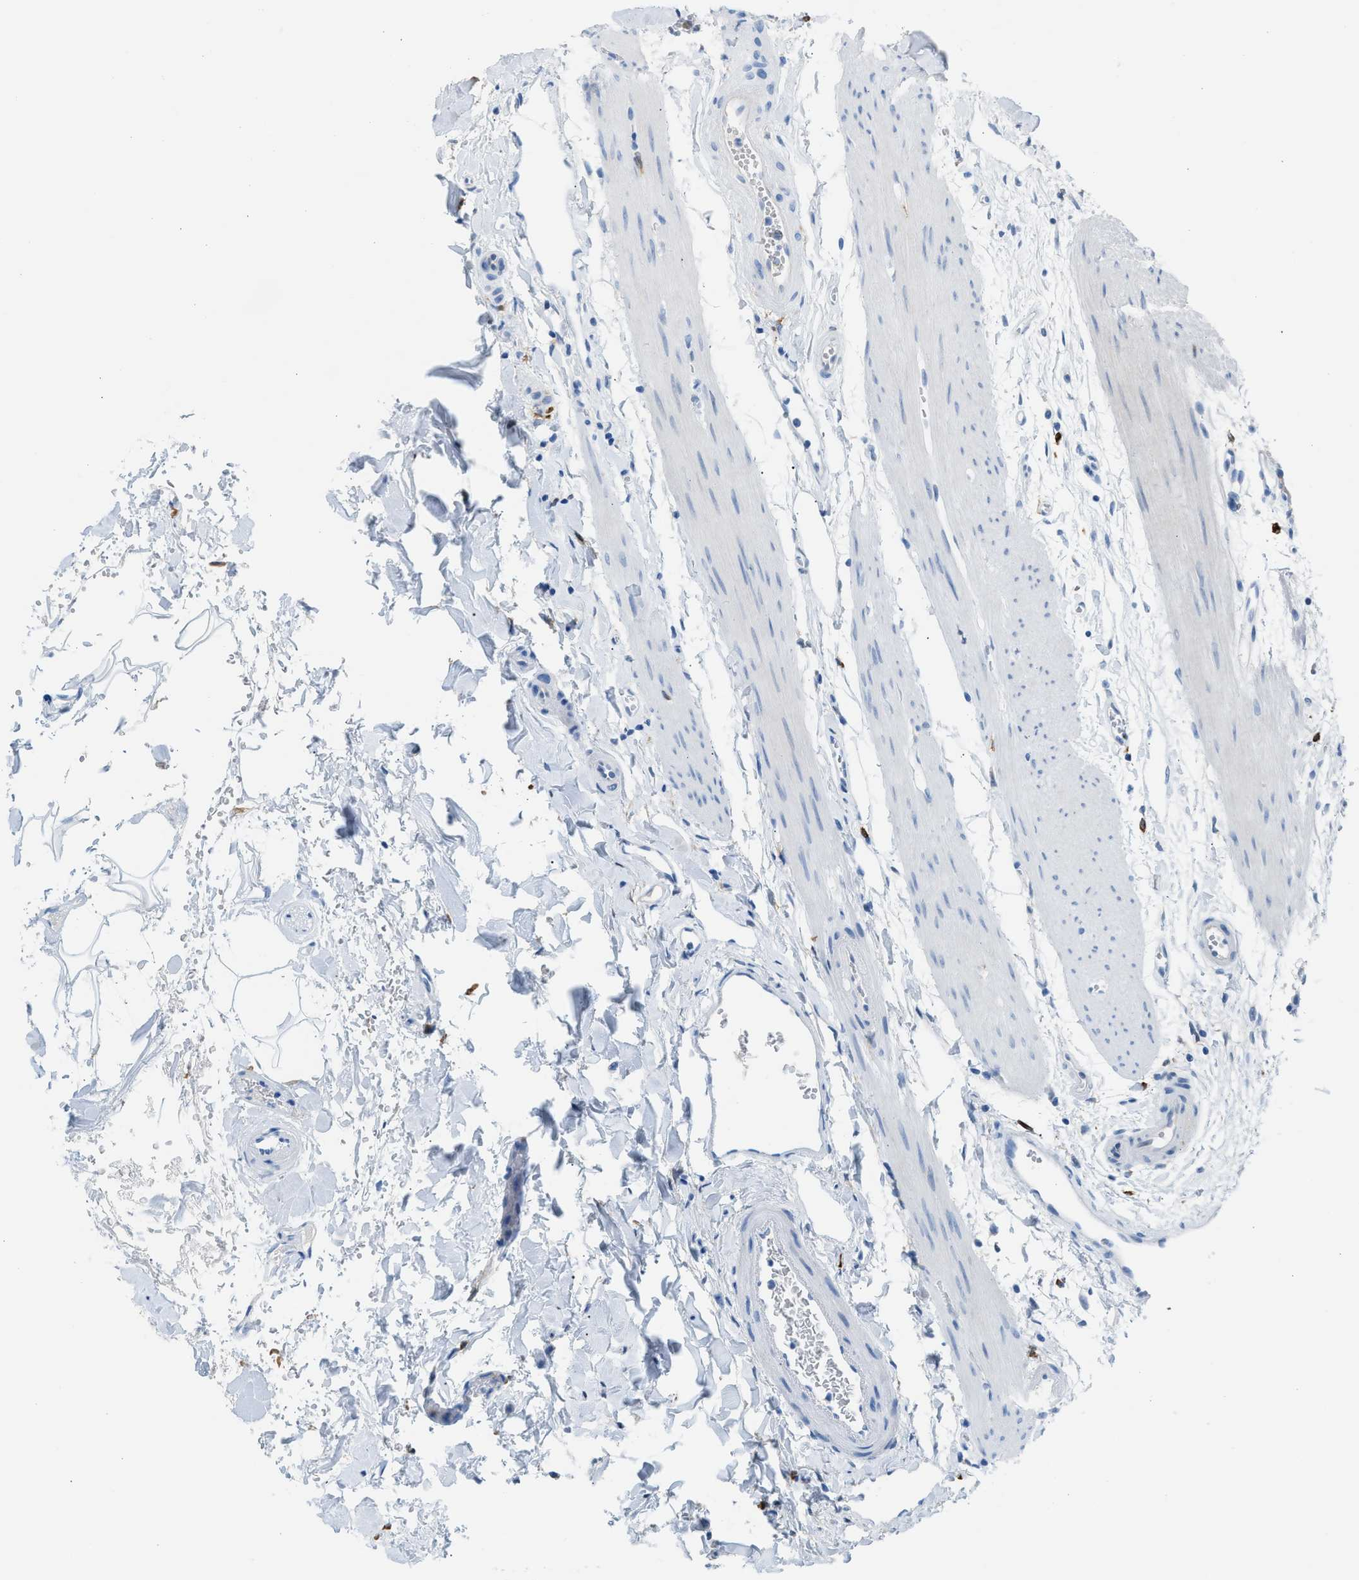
{"staining": {"intensity": "negative", "quantity": "none", "location": "none"}, "tissue": "gallbladder", "cell_type": "Glandular cells", "image_type": "normal", "snomed": [{"axis": "morphology", "description": "Normal tissue, NOS"}, {"axis": "topography", "description": "Gallbladder"}], "caption": "Protein analysis of normal gallbladder exhibits no significant staining in glandular cells. (Brightfield microscopy of DAB IHC at high magnification).", "gene": "CLEC10A", "patient": {"sex": "female", "age": 64}}